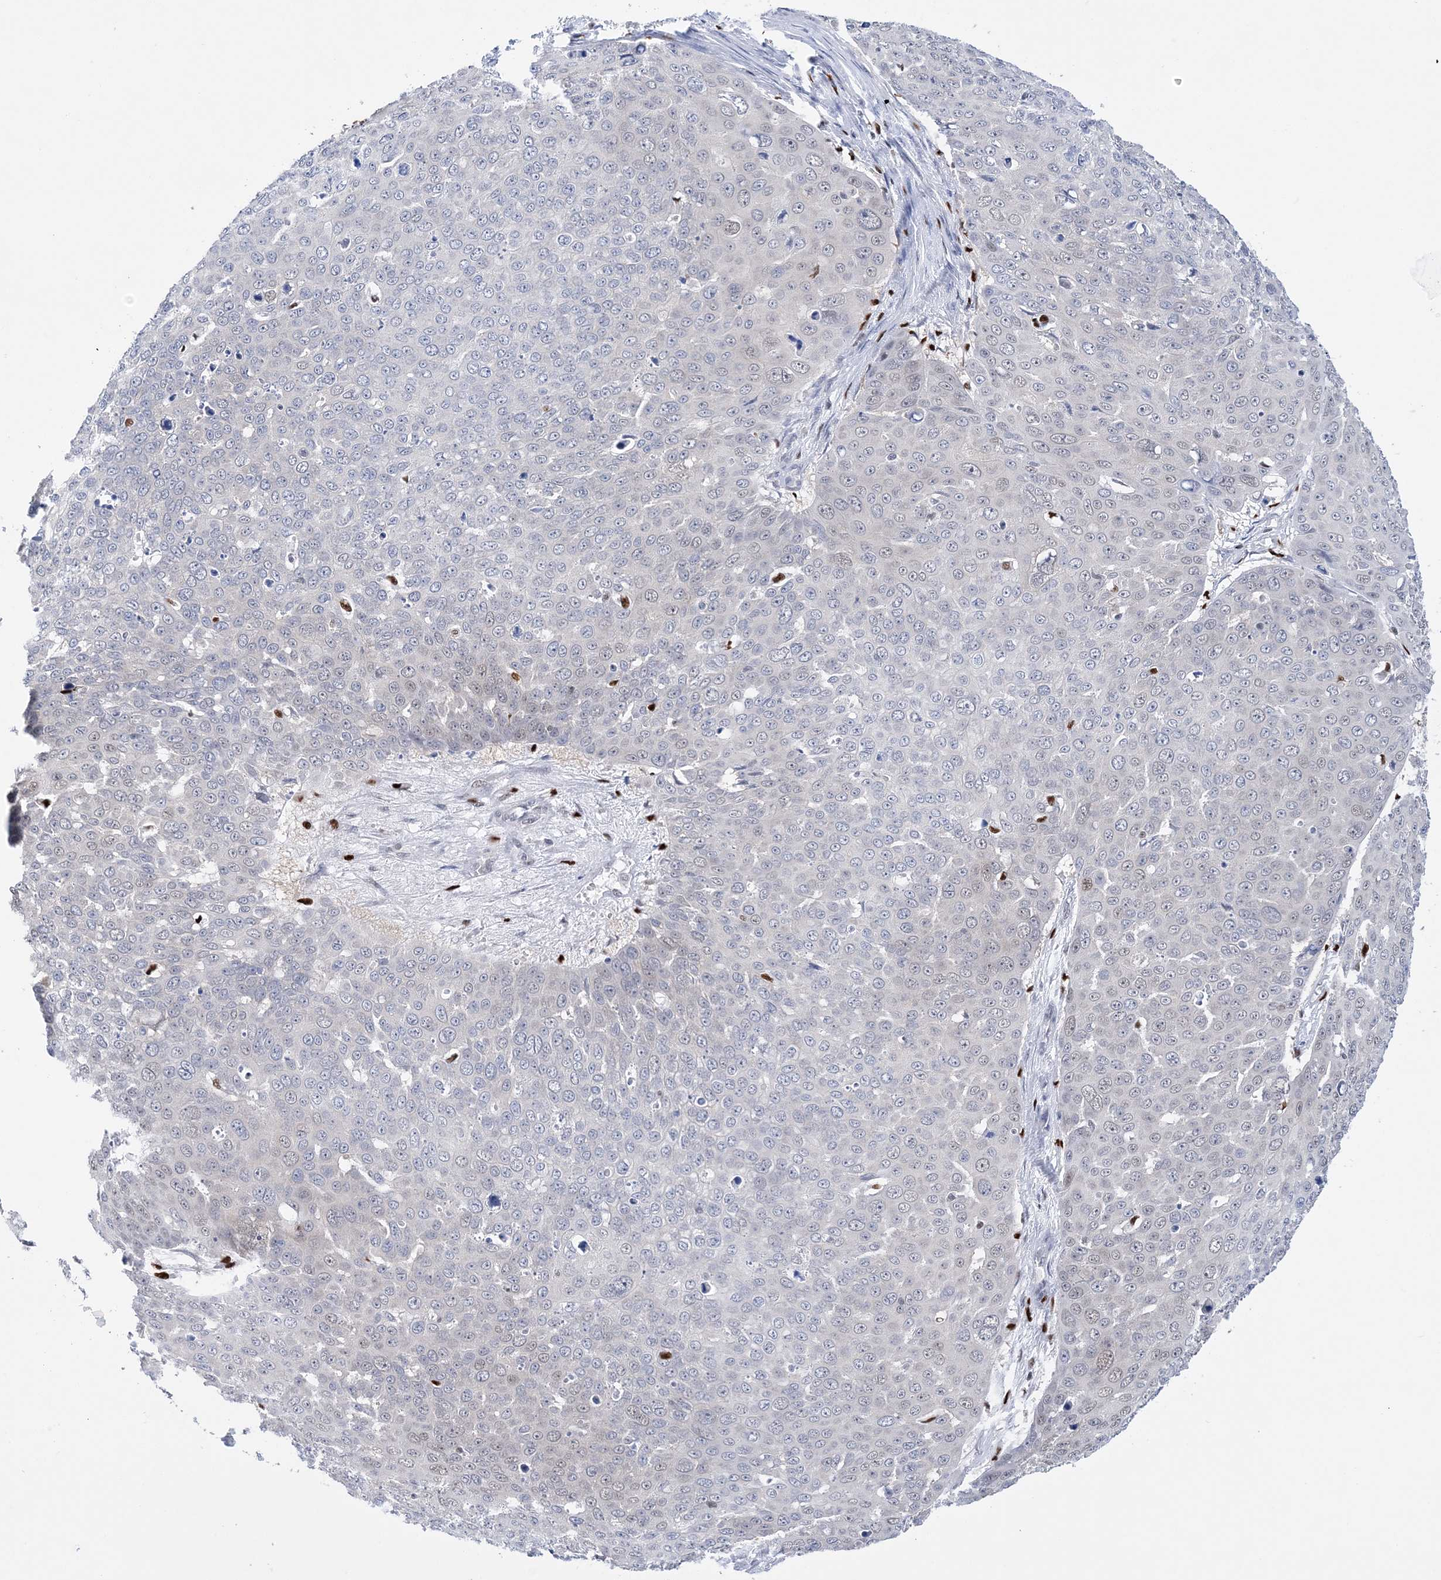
{"staining": {"intensity": "weak", "quantity": "<25%", "location": "nuclear"}, "tissue": "skin cancer", "cell_type": "Tumor cells", "image_type": "cancer", "snomed": [{"axis": "morphology", "description": "Squamous cell carcinoma, NOS"}, {"axis": "topography", "description": "Skin"}], "caption": "Skin cancer (squamous cell carcinoma) was stained to show a protein in brown. There is no significant positivity in tumor cells.", "gene": "NIT2", "patient": {"sex": "male", "age": 71}}